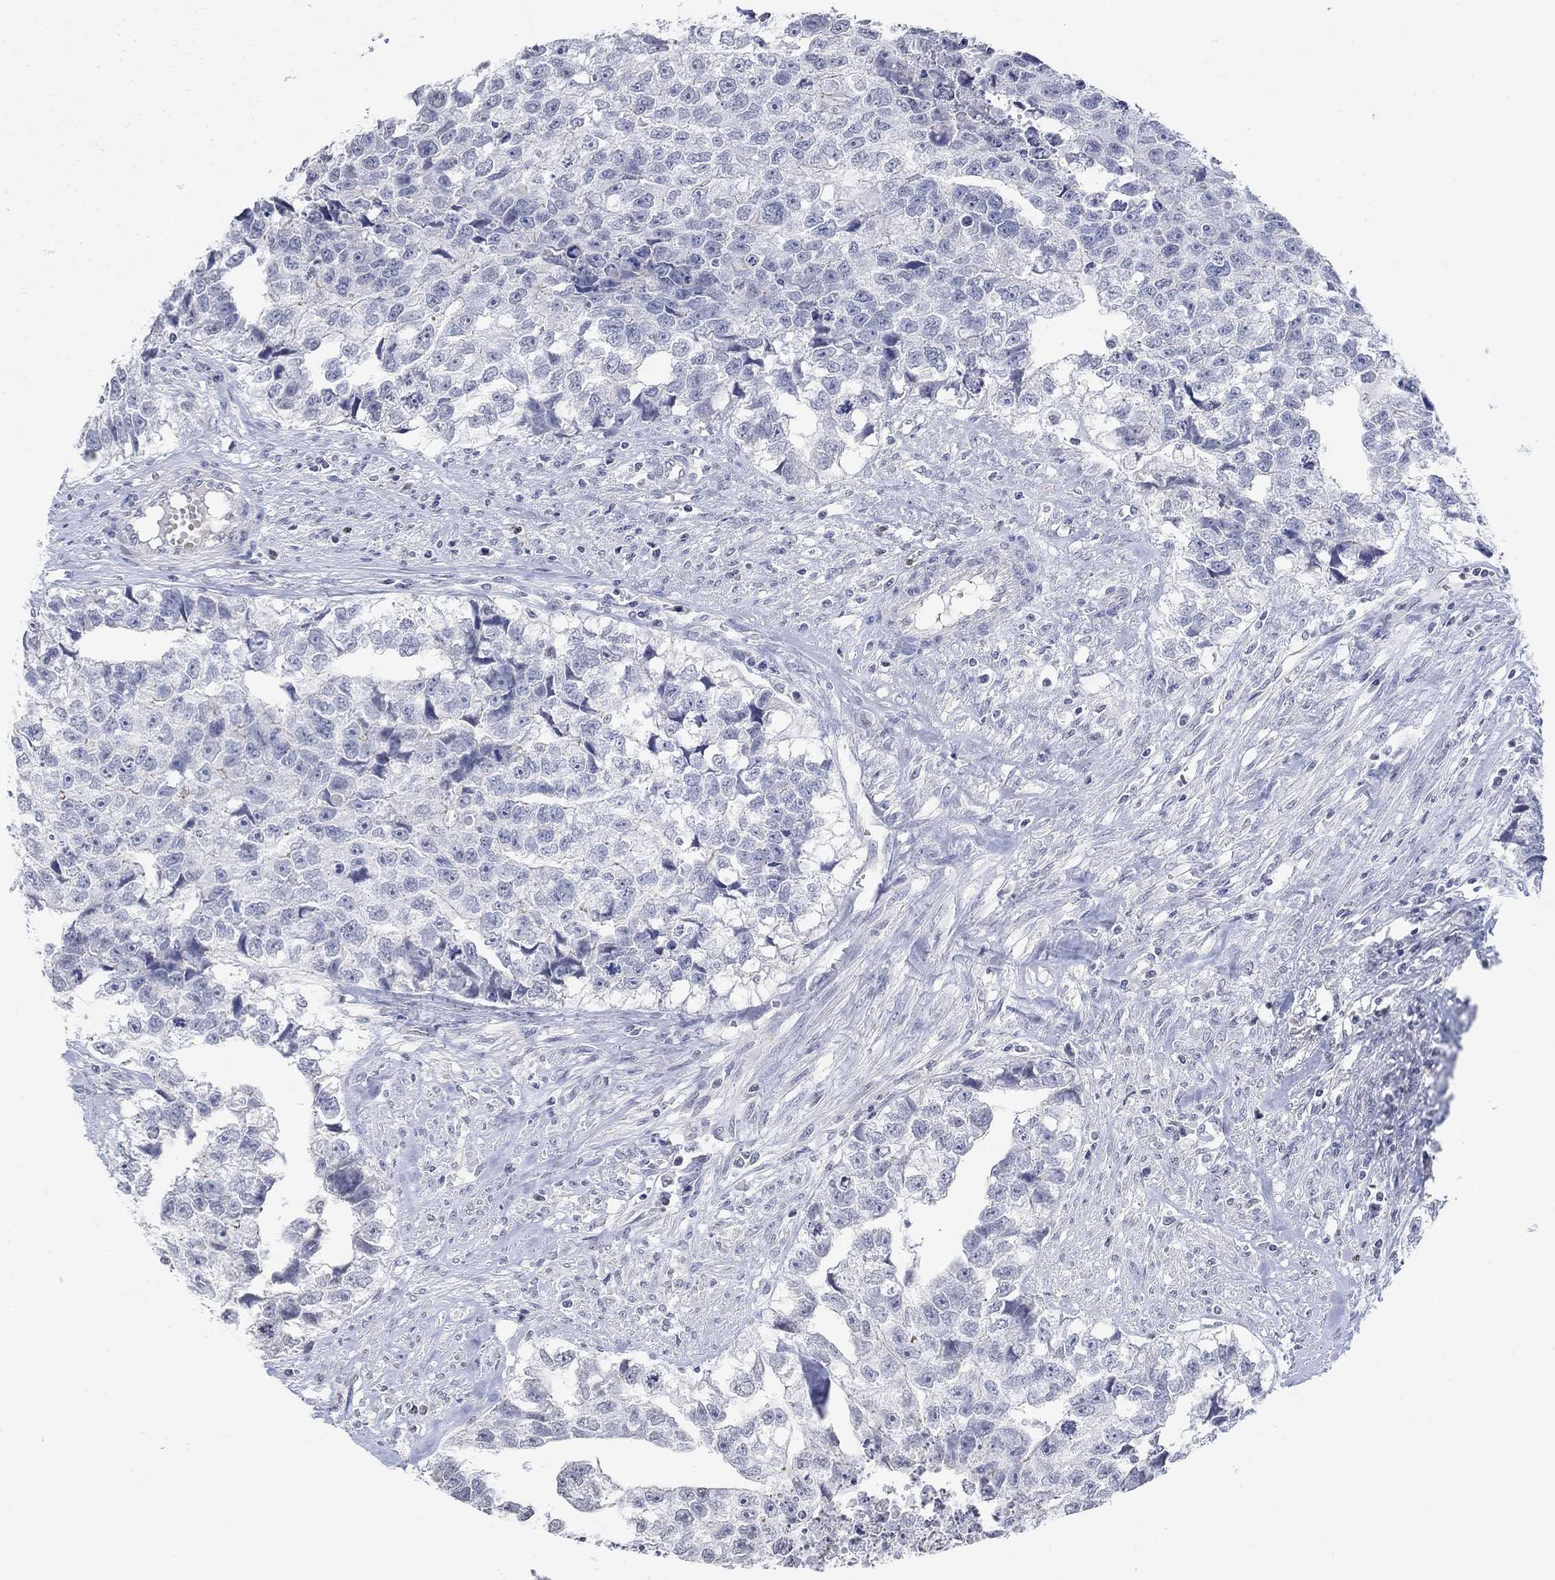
{"staining": {"intensity": "negative", "quantity": "none", "location": "none"}, "tissue": "testis cancer", "cell_type": "Tumor cells", "image_type": "cancer", "snomed": [{"axis": "morphology", "description": "Carcinoma, Embryonal, NOS"}, {"axis": "morphology", "description": "Teratoma, malignant, NOS"}, {"axis": "topography", "description": "Testis"}], "caption": "High power microscopy histopathology image of an immunohistochemistry micrograph of testis teratoma (malignant), revealing no significant staining in tumor cells. (DAB IHC visualized using brightfield microscopy, high magnification).", "gene": "TMEM255A", "patient": {"sex": "male", "age": 44}}